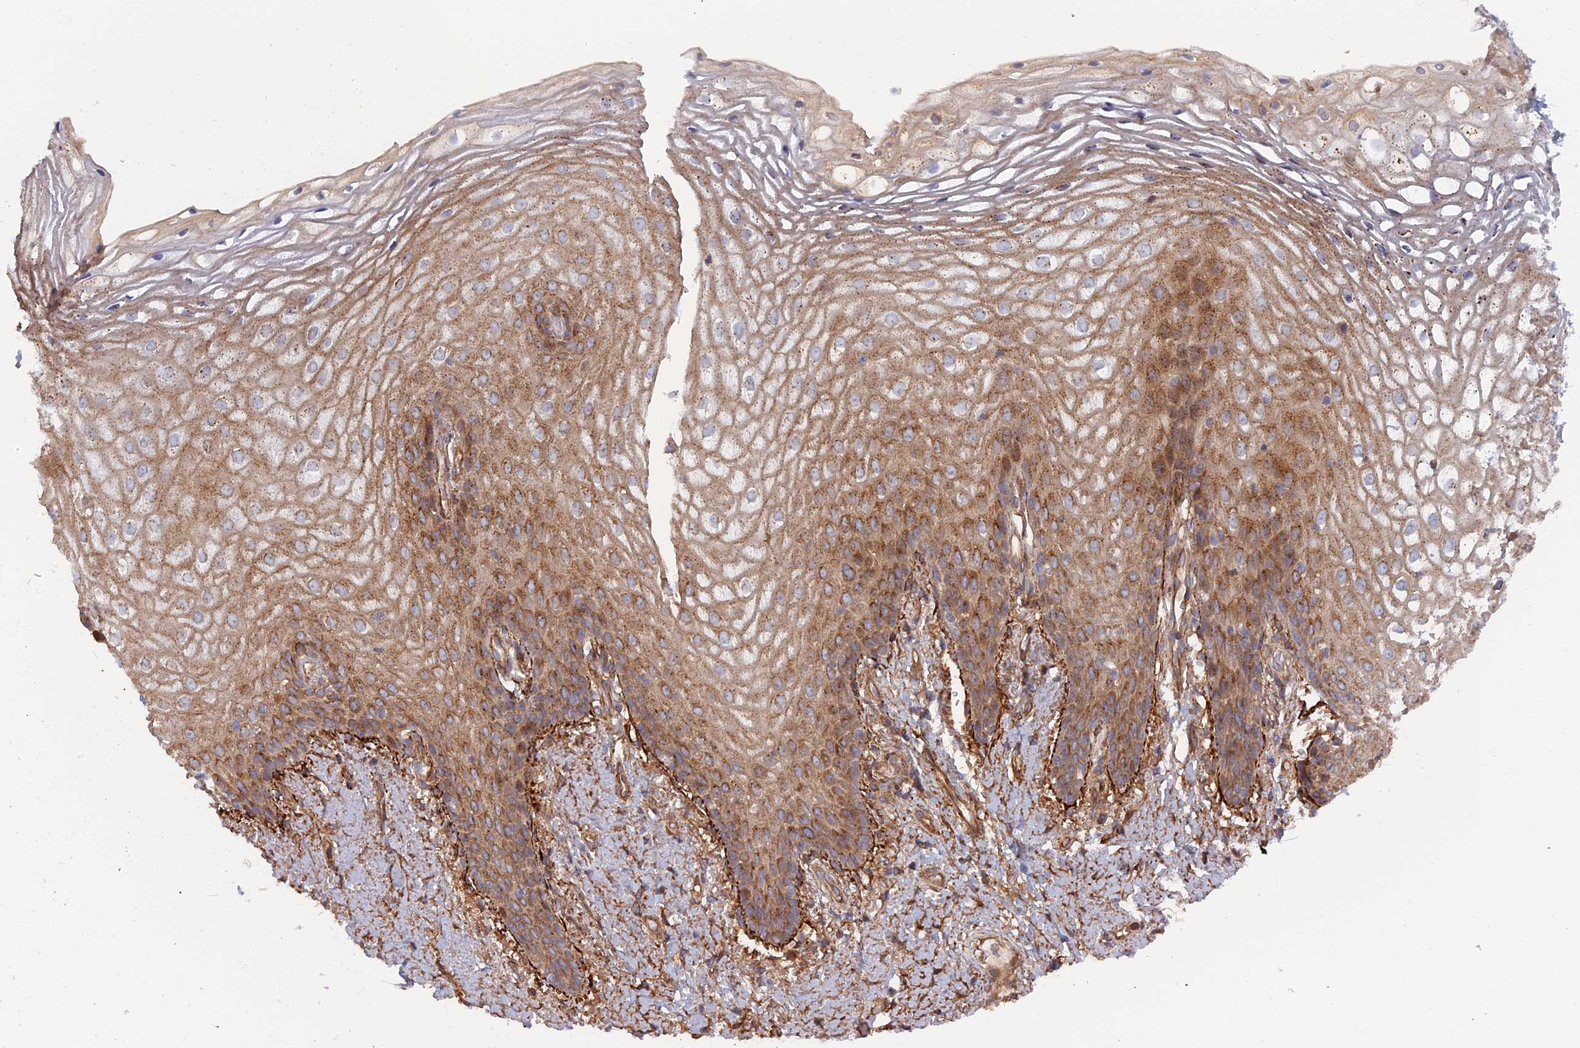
{"staining": {"intensity": "moderate", "quantity": "25%-75%", "location": "cytoplasmic/membranous"}, "tissue": "vagina", "cell_type": "Squamous epithelial cells", "image_type": "normal", "snomed": [{"axis": "morphology", "description": "Normal tissue, NOS"}, {"axis": "topography", "description": "Vagina"}], "caption": "A brown stain highlights moderate cytoplasmic/membranous positivity of a protein in squamous epithelial cells of normal human vagina.", "gene": "TMEM196", "patient": {"sex": "female", "age": 60}}